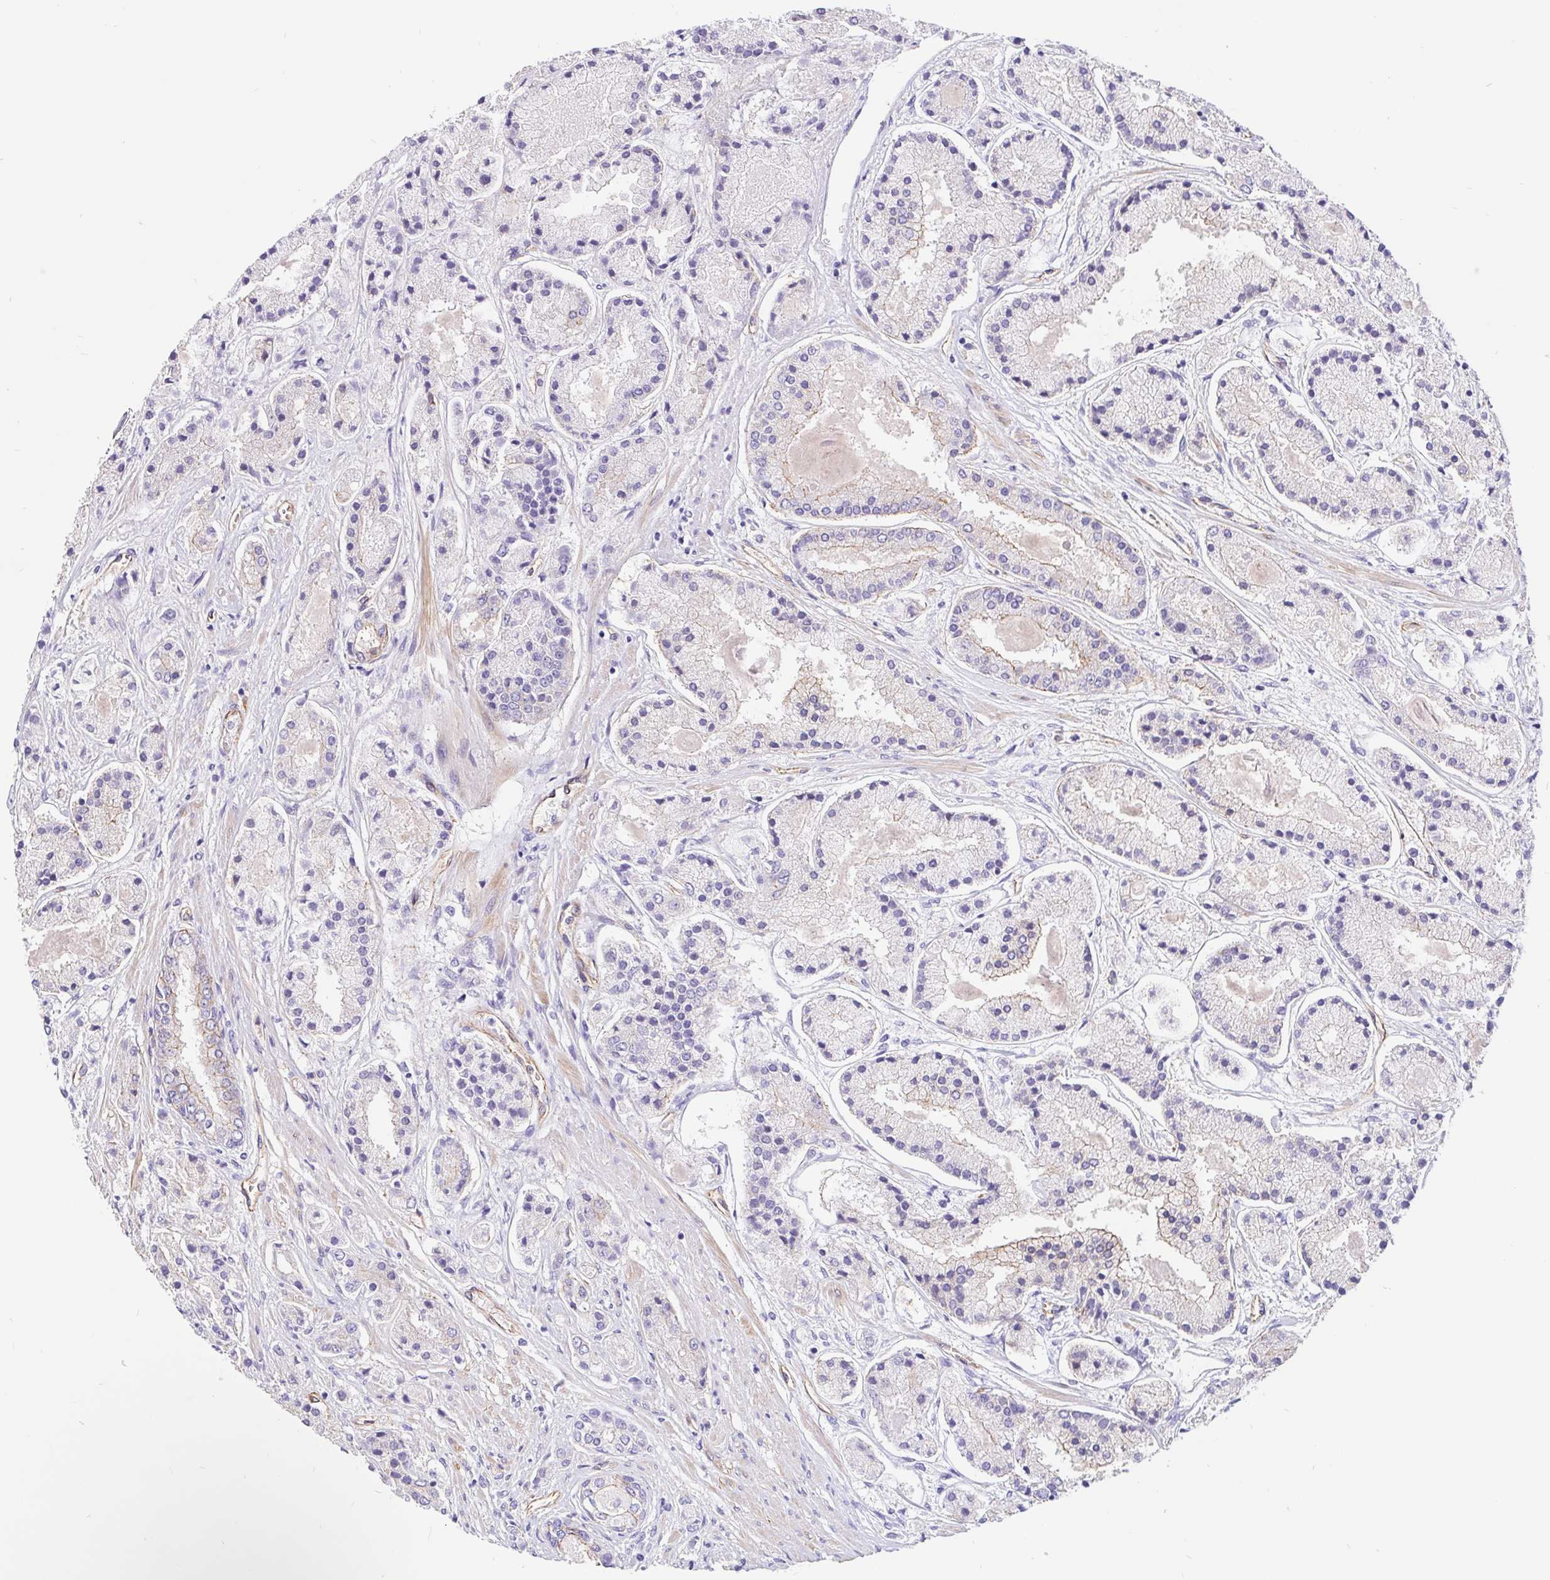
{"staining": {"intensity": "negative", "quantity": "none", "location": "none"}, "tissue": "prostate cancer", "cell_type": "Tumor cells", "image_type": "cancer", "snomed": [{"axis": "morphology", "description": "Adenocarcinoma, High grade"}, {"axis": "topography", "description": "Prostate"}], "caption": "Tumor cells show no significant protein positivity in prostate cancer (adenocarcinoma (high-grade)).", "gene": "LIMCH1", "patient": {"sex": "male", "age": 67}}